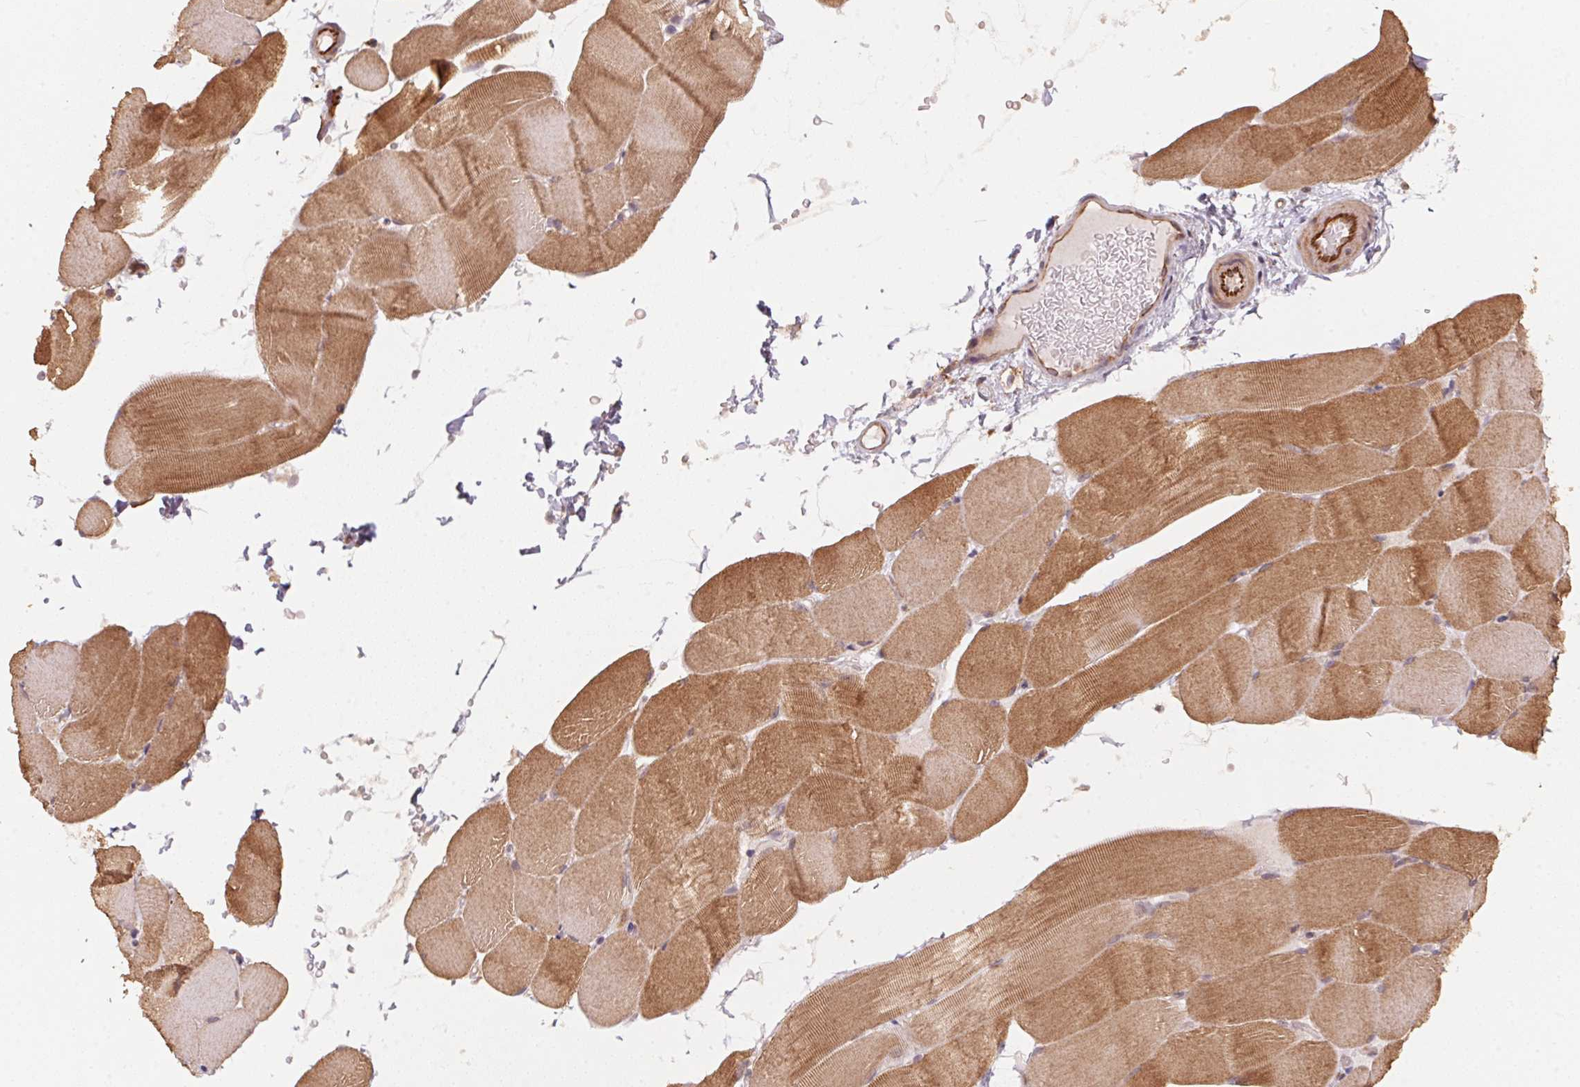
{"staining": {"intensity": "moderate", "quantity": ">75%", "location": "cytoplasmic/membranous"}, "tissue": "skeletal muscle", "cell_type": "Myocytes", "image_type": "normal", "snomed": [{"axis": "morphology", "description": "Normal tissue, NOS"}, {"axis": "topography", "description": "Skeletal muscle"}], "caption": "High-magnification brightfield microscopy of benign skeletal muscle stained with DAB (brown) and counterstained with hematoxylin (blue). myocytes exhibit moderate cytoplasmic/membranous expression is appreciated in approximately>75% of cells.", "gene": "TSPAN12", "patient": {"sex": "female", "age": 37}}